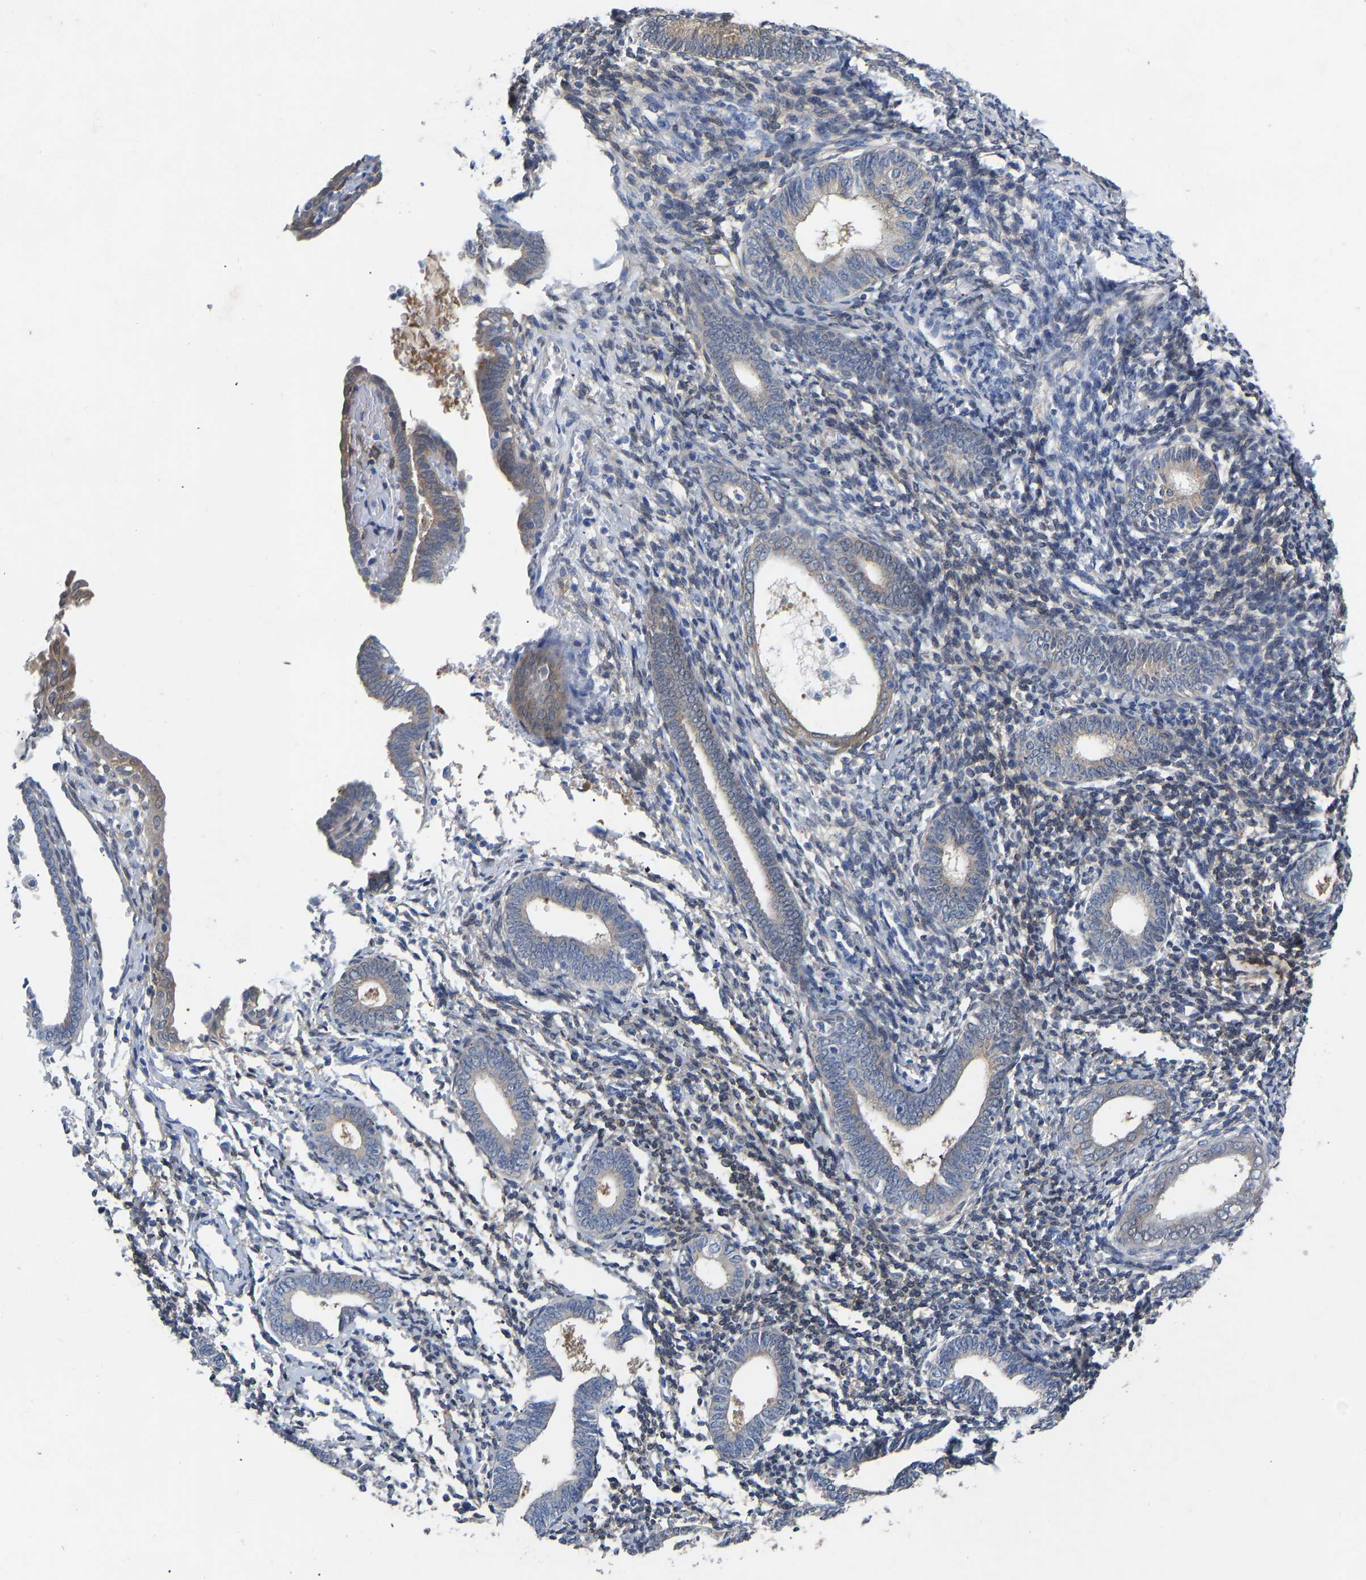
{"staining": {"intensity": "negative", "quantity": "none", "location": "none"}, "tissue": "endometrium", "cell_type": "Cells in endometrial stroma", "image_type": "normal", "snomed": [{"axis": "morphology", "description": "Normal tissue, NOS"}, {"axis": "morphology", "description": "Adenocarcinoma, NOS"}, {"axis": "topography", "description": "Endometrium"}], "caption": "Cells in endometrial stroma are negative for brown protein staining in normal endometrium.", "gene": "RBP1", "patient": {"sex": "female", "age": 57}}